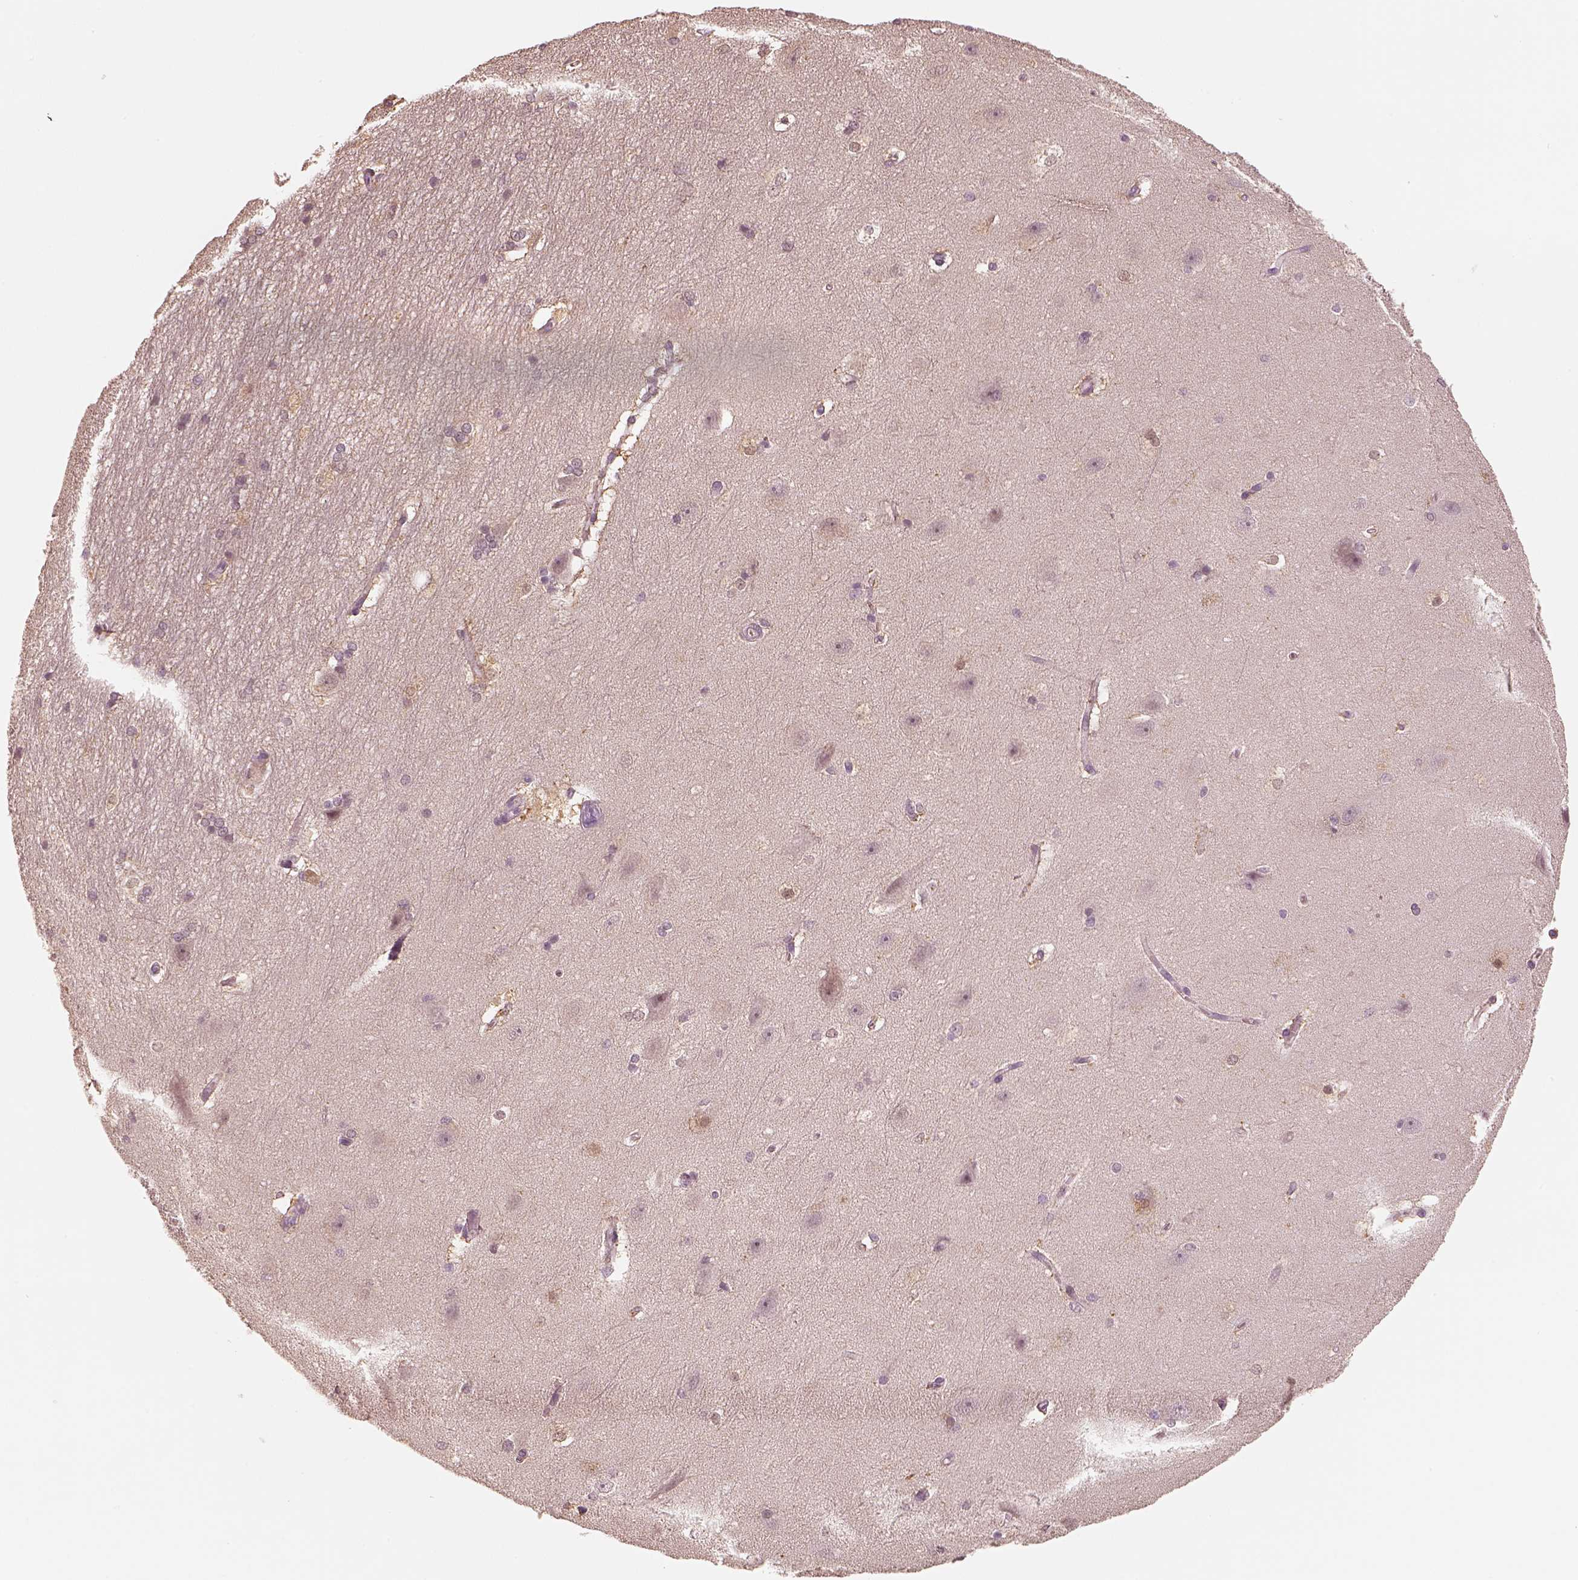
{"staining": {"intensity": "negative", "quantity": "none", "location": "none"}, "tissue": "hippocampus", "cell_type": "Glial cells", "image_type": "normal", "snomed": [{"axis": "morphology", "description": "Normal tissue, NOS"}, {"axis": "topography", "description": "Cerebral cortex"}, {"axis": "topography", "description": "Hippocampus"}], "caption": "This is a micrograph of immunohistochemistry (IHC) staining of benign hippocampus, which shows no expression in glial cells. (DAB IHC with hematoxylin counter stain).", "gene": "EGR4", "patient": {"sex": "female", "age": 19}}